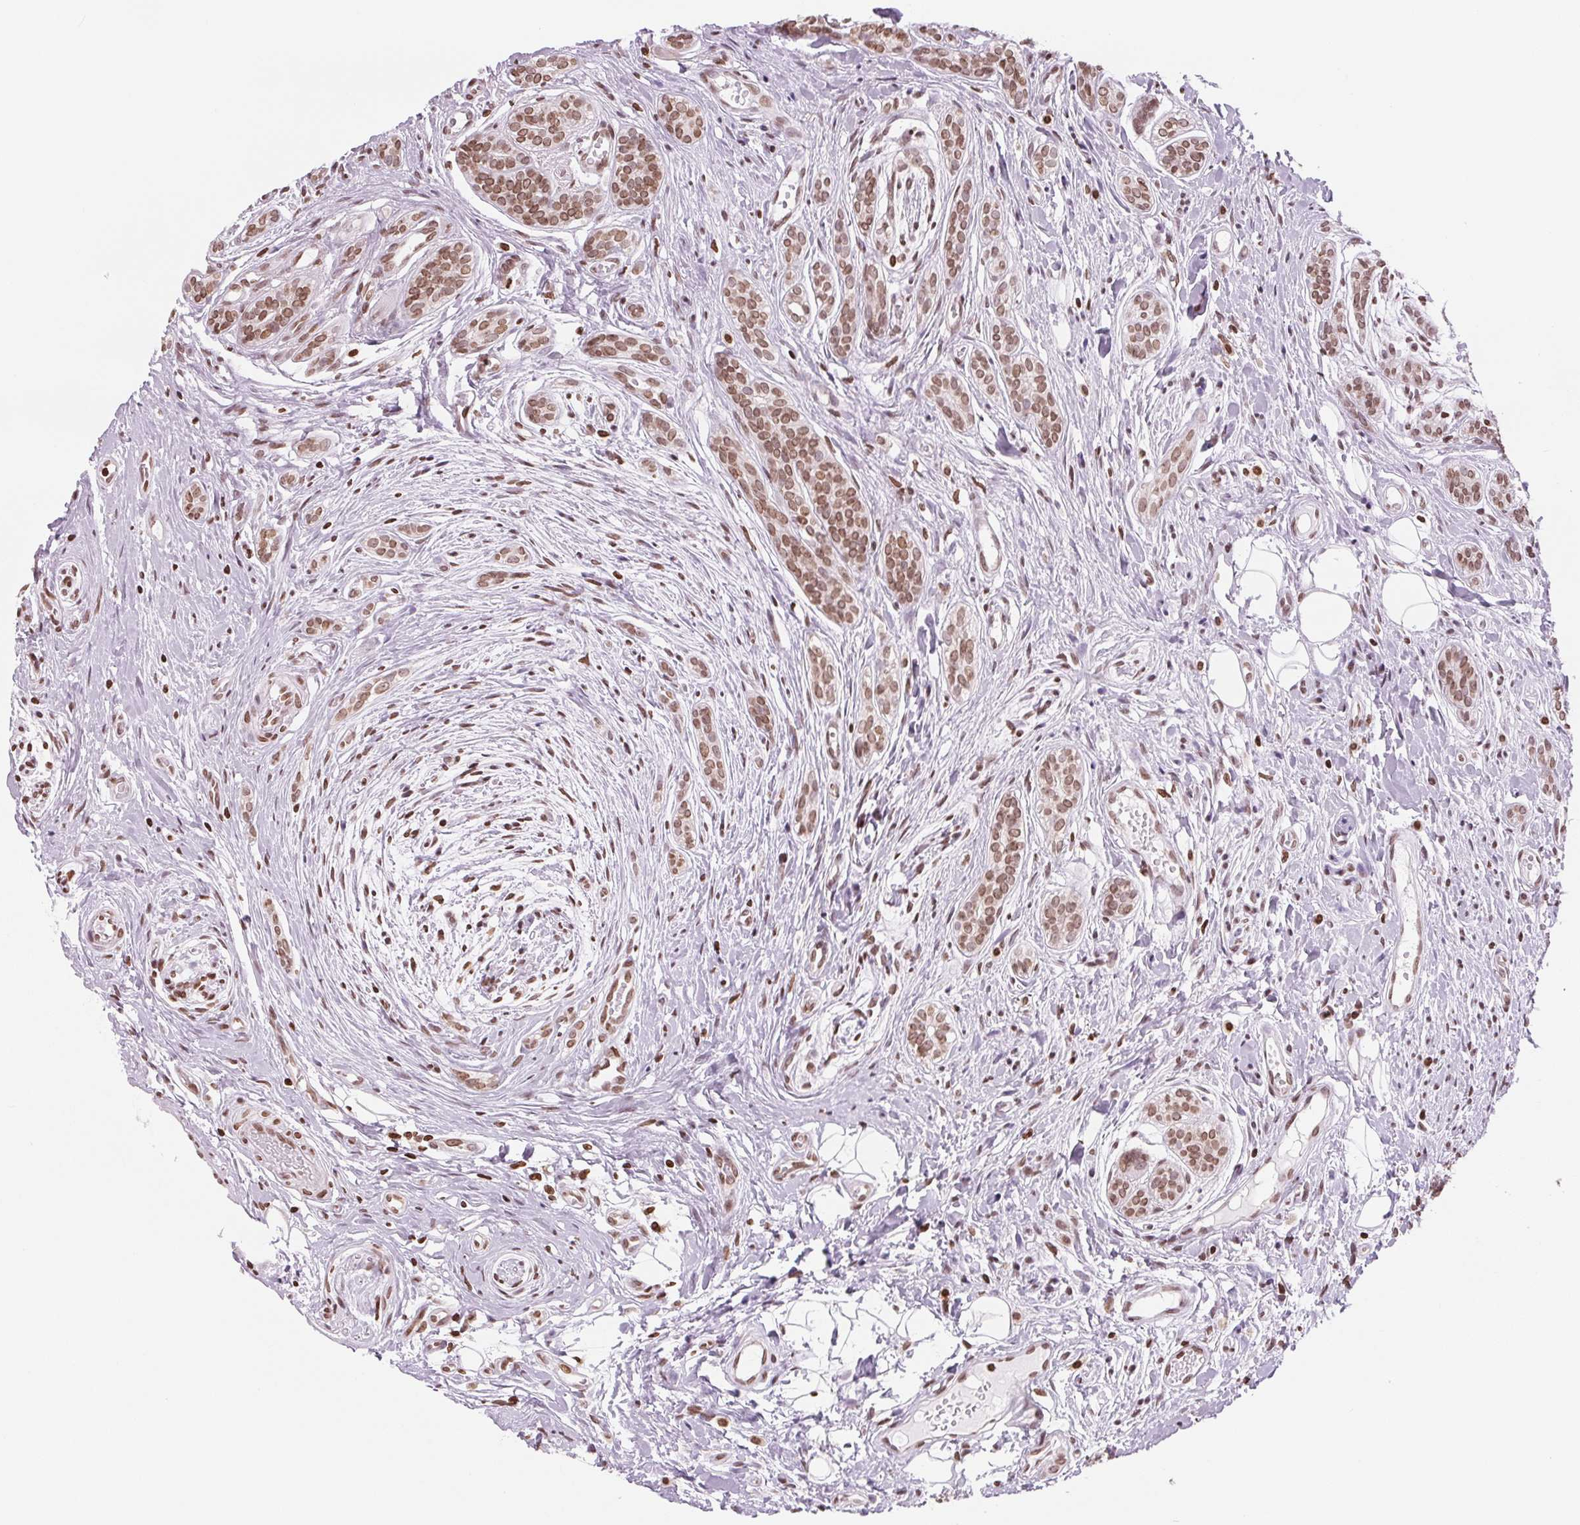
{"staining": {"intensity": "moderate", "quantity": ">75%", "location": "cytoplasmic/membranous,nuclear"}, "tissue": "head and neck cancer", "cell_type": "Tumor cells", "image_type": "cancer", "snomed": [{"axis": "morphology", "description": "Adenocarcinoma, NOS"}, {"axis": "topography", "description": "Head-Neck"}], "caption": "Moderate cytoplasmic/membranous and nuclear expression is present in approximately >75% of tumor cells in head and neck cancer (adenocarcinoma).", "gene": "SMIM12", "patient": {"sex": "female", "age": 57}}